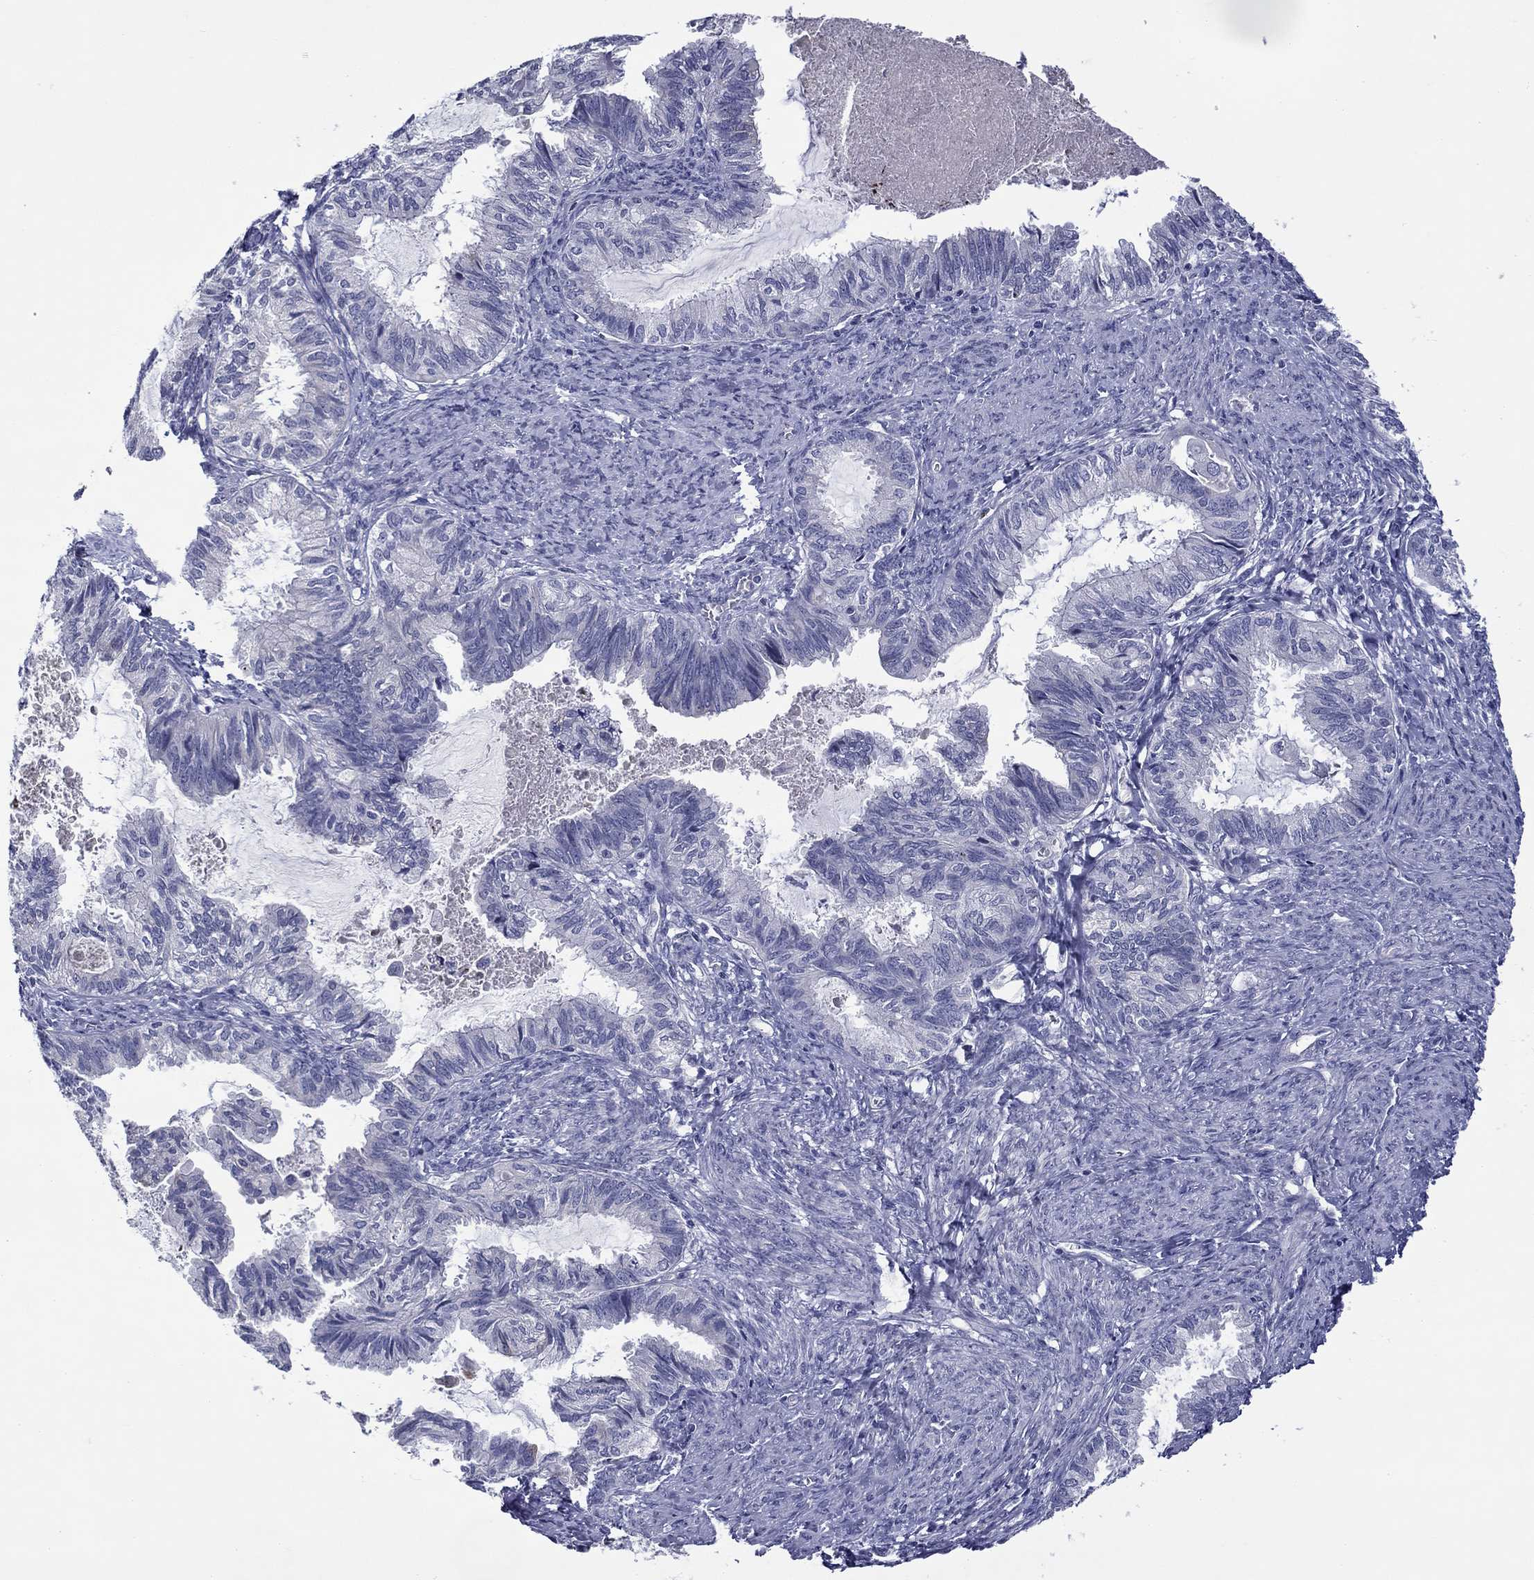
{"staining": {"intensity": "negative", "quantity": "none", "location": "none"}, "tissue": "endometrial cancer", "cell_type": "Tumor cells", "image_type": "cancer", "snomed": [{"axis": "morphology", "description": "Adenocarcinoma, NOS"}, {"axis": "topography", "description": "Endometrium"}], "caption": "Immunohistochemistry photomicrograph of neoplastic tissue: human endometrial cancer stained with DAB displays no significant protein staining in tumor cells.", "gene": "SPATA7", "patient": {"sex": "female", "age": 86}}